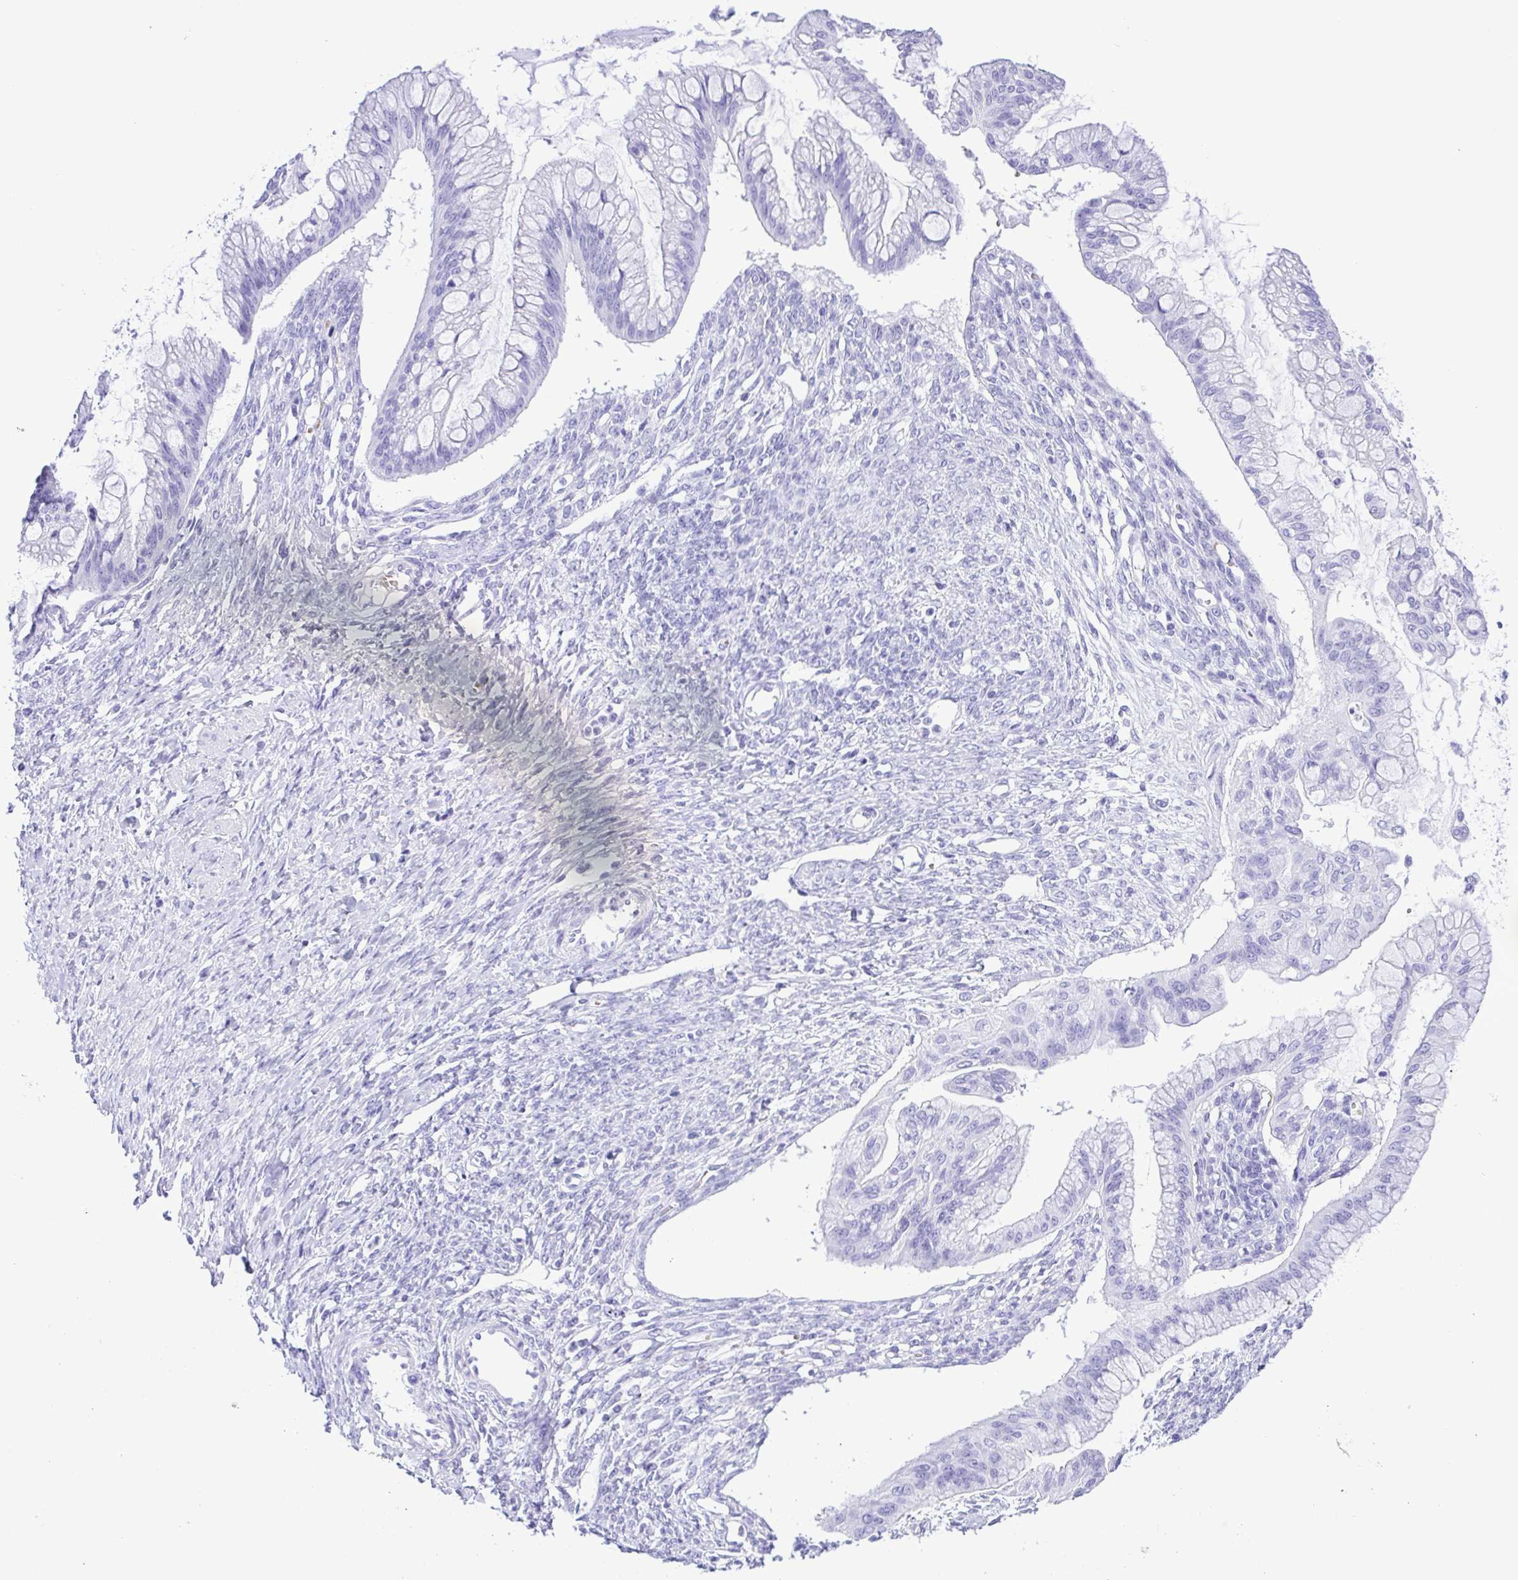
{"staining": {"intensity": "negative", "quantity": "none", "location": "none"}, "tissue": "ovarian cancer", "cell_type": "Tumor cells", "image_type": "cancer", "snomed": [{"axis": "morphology", "description": "Cystadenocarcinoma, mucinous, NOS"}, {"axis": "topography", "description": "Ovary"}], "caption": "The photomicrograph exhibits no significant staining in tumor cells of ovarian cancer. The staining is performed using DAB brown chromogen with nuclei counter-stained in using hematoxylin.", "gene": "SYT1", "patient": {"sex": "female", "age": 73}}